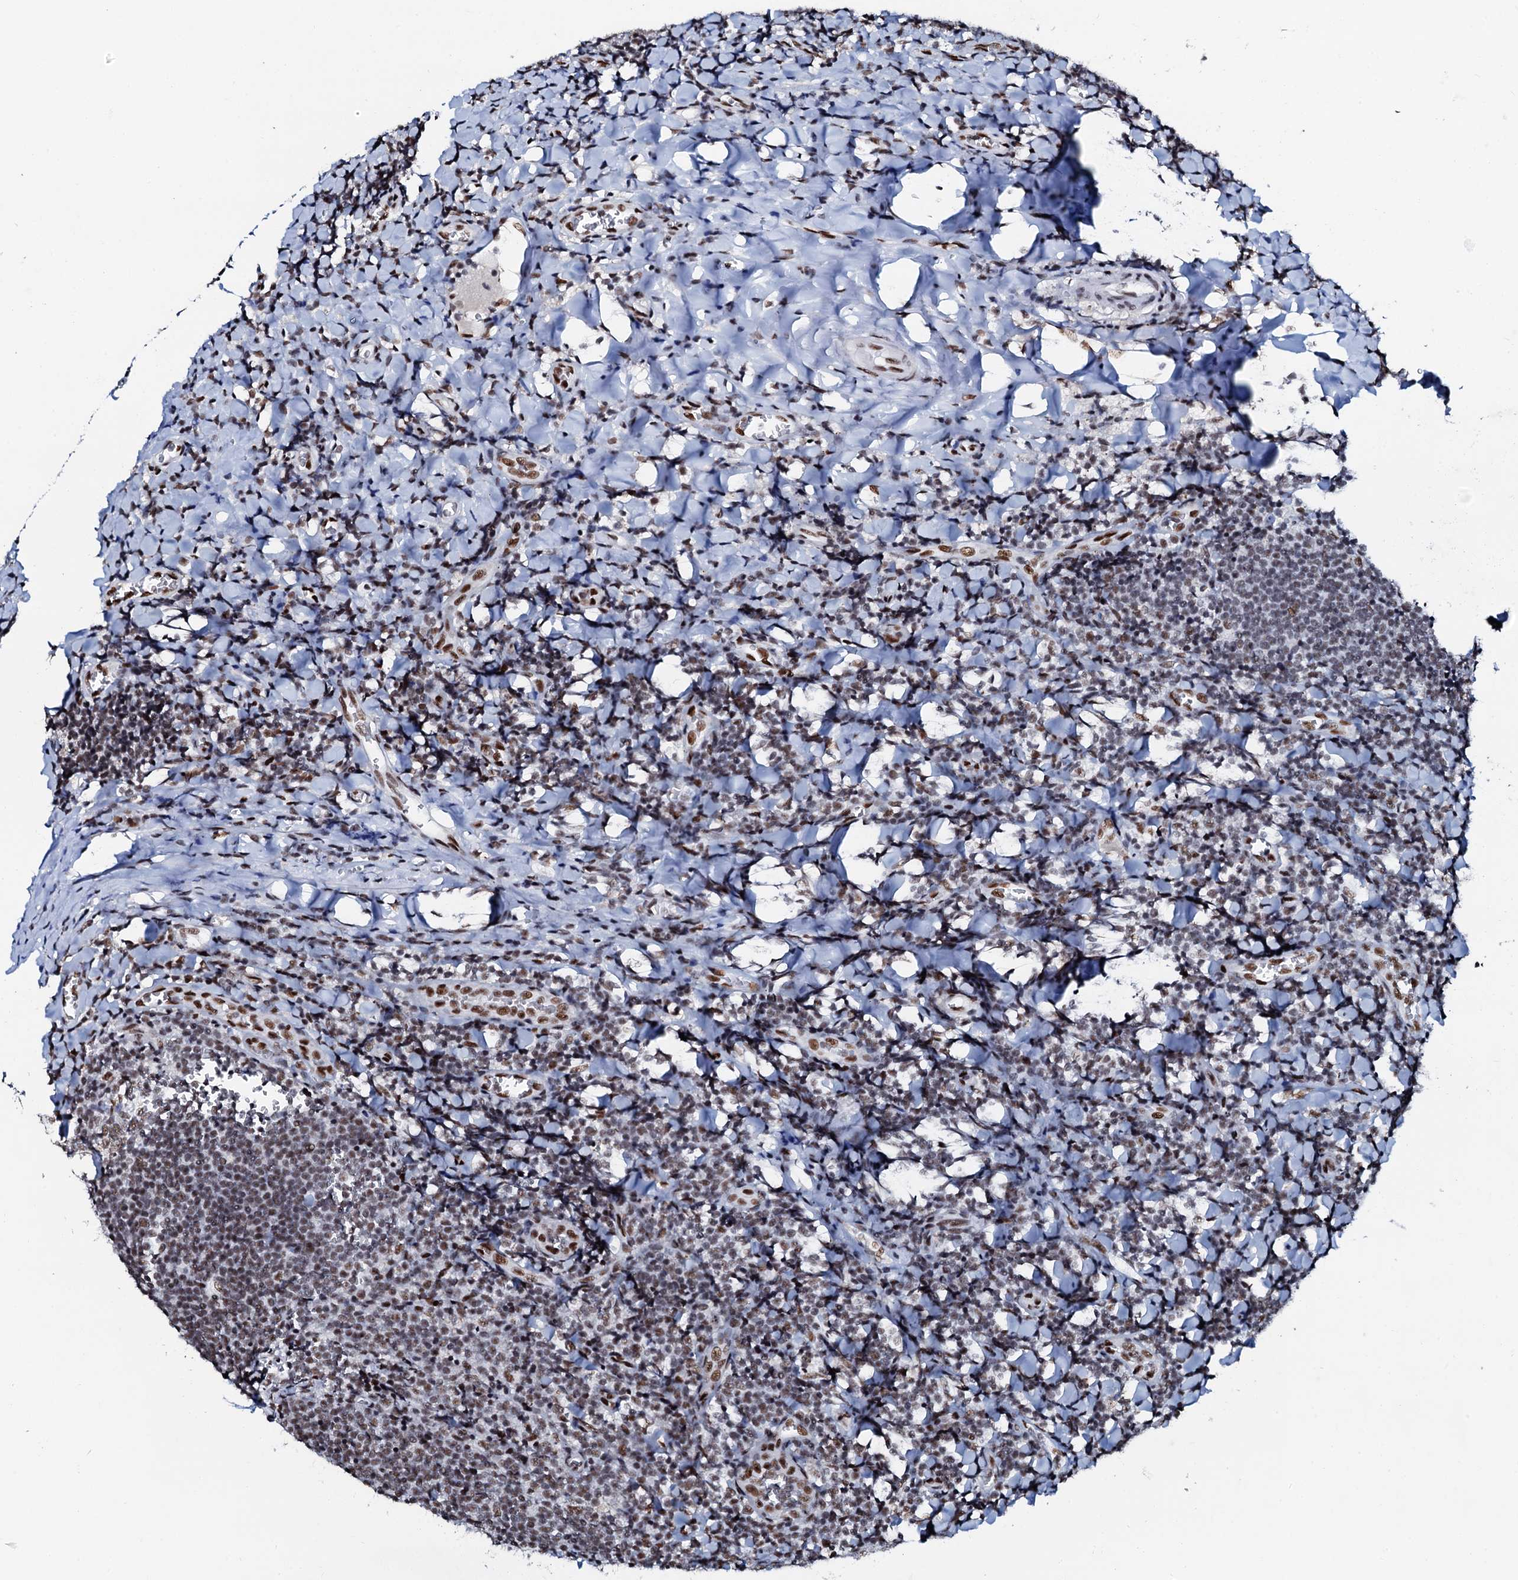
{"staining": {"intensity": "moderate", "quantity": "25%-75%", "location": "nuclear"}, "tissue": "tonsil", "cell_type": "Germinal center cells", "image_type": "normal", "snomed": [{"axis": "morphology", "description": "Normal tissue, NOS"}, {"axis": "topography", "description": "Tonsil"}], "caption": "Protein expression analysis of unremarkable tonsil exhibits moderate nuclear positivity in about 25%-75% of germinal center cells.", "gene": "NKAPD1", "patient": {"sex": "male", "age": 27}}